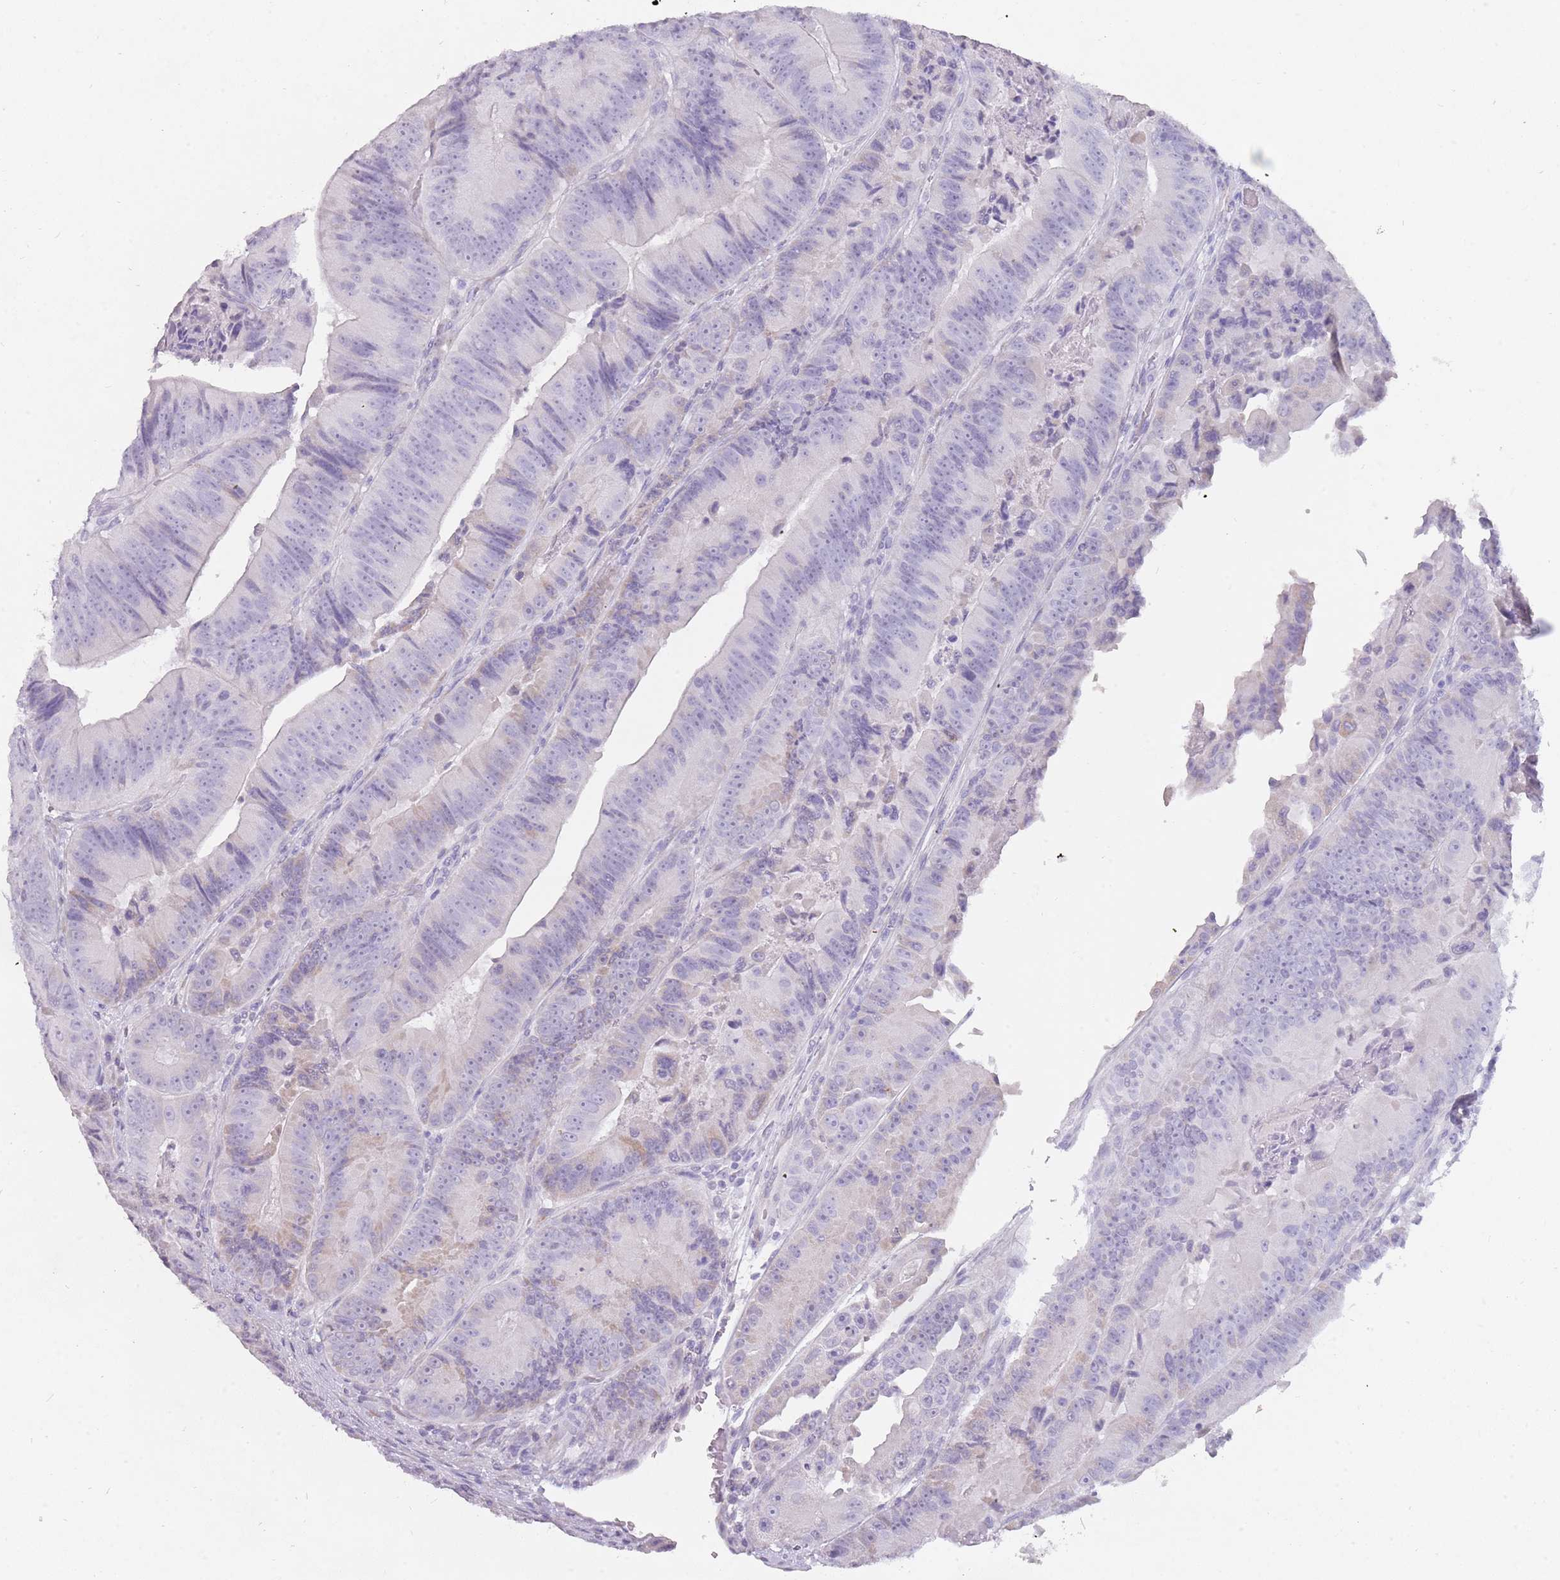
{"staining": {"intensity": "negative", "quantity": "none", "location": "none"}, "tissue": "colorectal cancer", "cell_type": "Tumor cells", "image_type": "cancer", "snomed": [{"axis": "morphology", "description": "Adenocarcinoma, NOS"}, {"axis": "topography", "description": "Colon"}], "caption": "Immunohistochemical staining of human adenocarcinoma (colorectal) exhibits no significant staining in tumor cells.", "gene": "DDX4", "patient": {"sex": "female", "age": 86}}